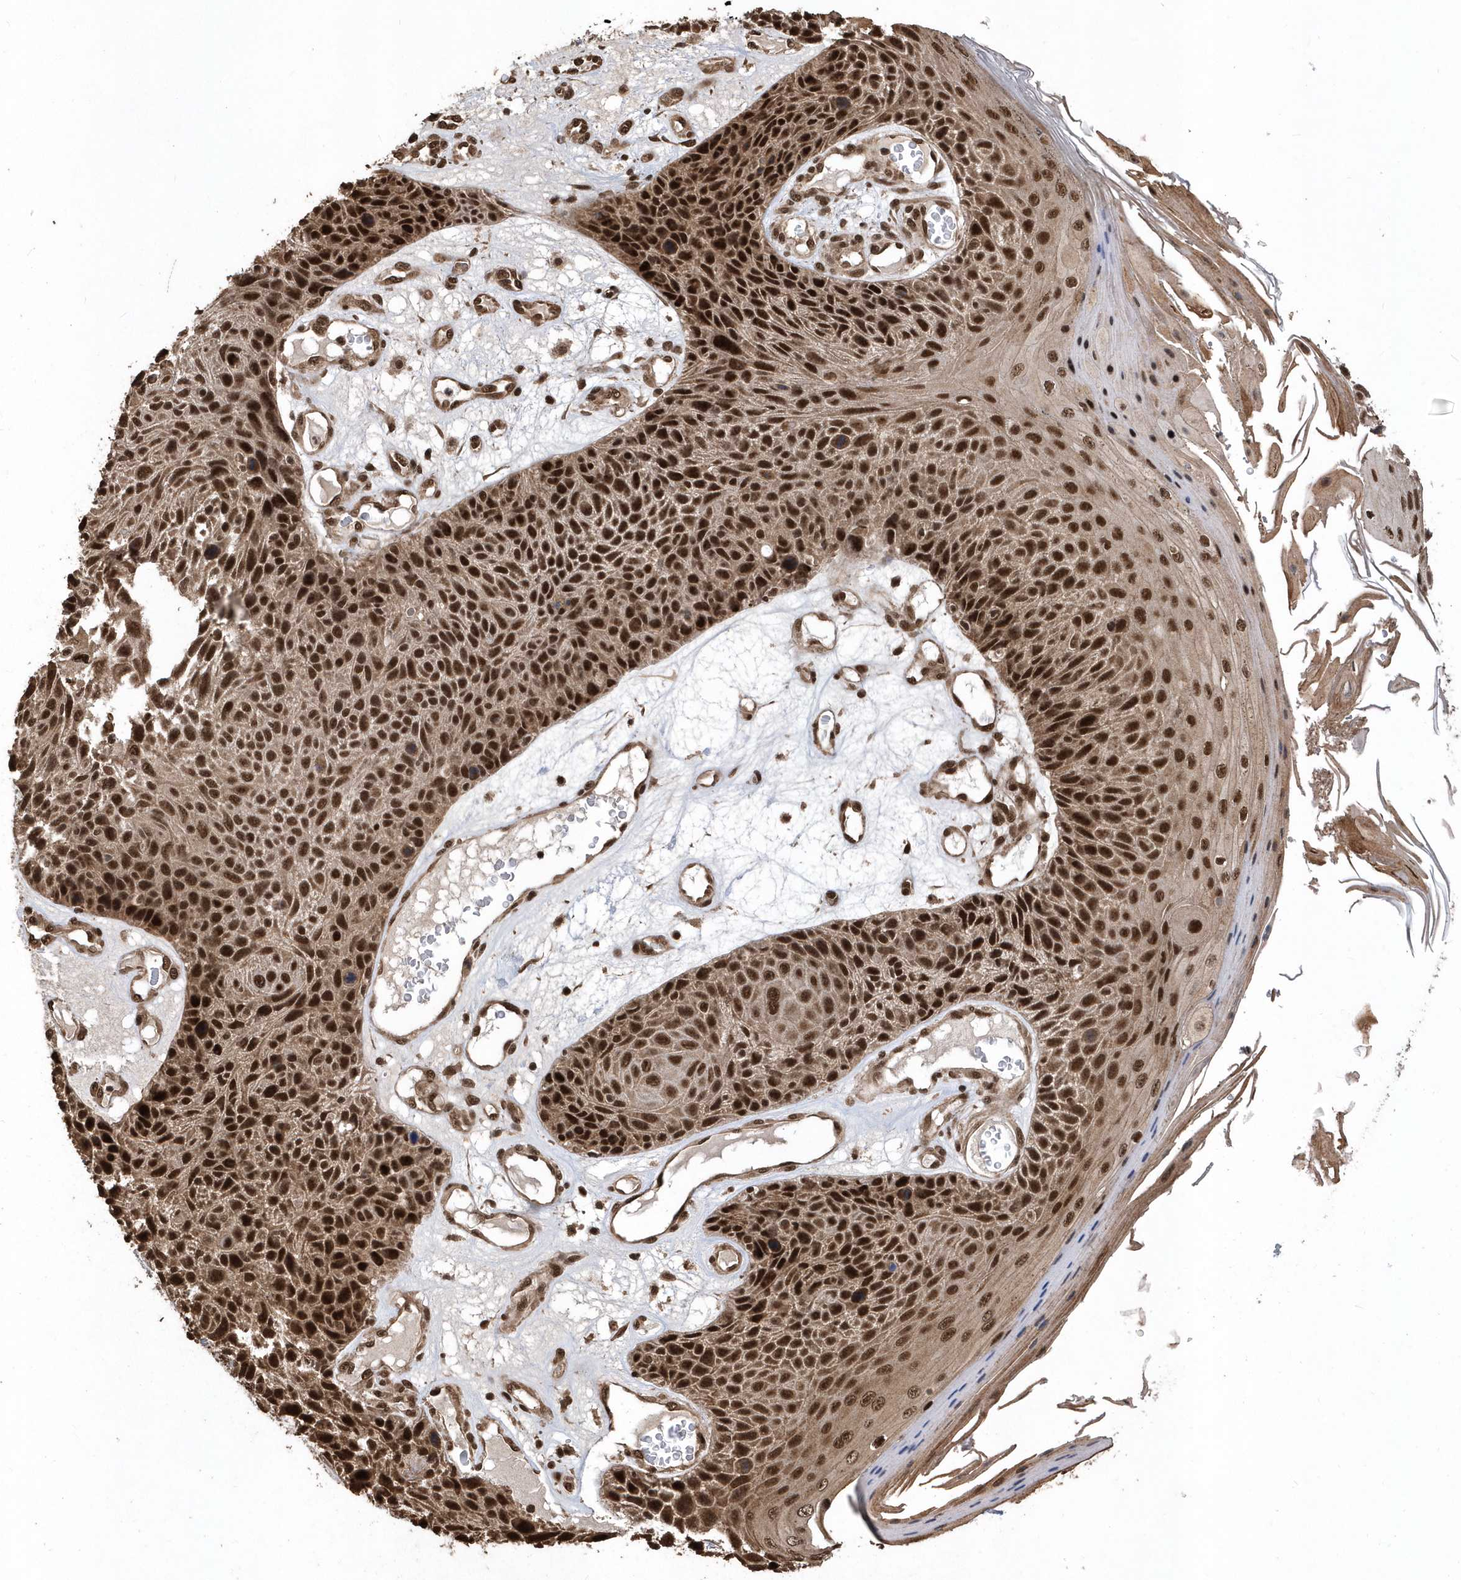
{"staining": {"intensity": "strong", "quantity": ">75%", "location": "nuclear"}, "tissue": "skin cancer", "cell_type": "Tumor cells", "image_type": "cancer", "snomed": [{"axis": "morphology", "description": "Squamous cell carcinoma, NOS"}, {"axis": "topography", "description": "Skin"}], "caption": "Strong nuclear protein expression is appreciated in about >75% of tumor cells in skin cancer (squamous cell carcinoma).", "gene": "INTS12", "patient": {"sex": "female", "age": 88}}